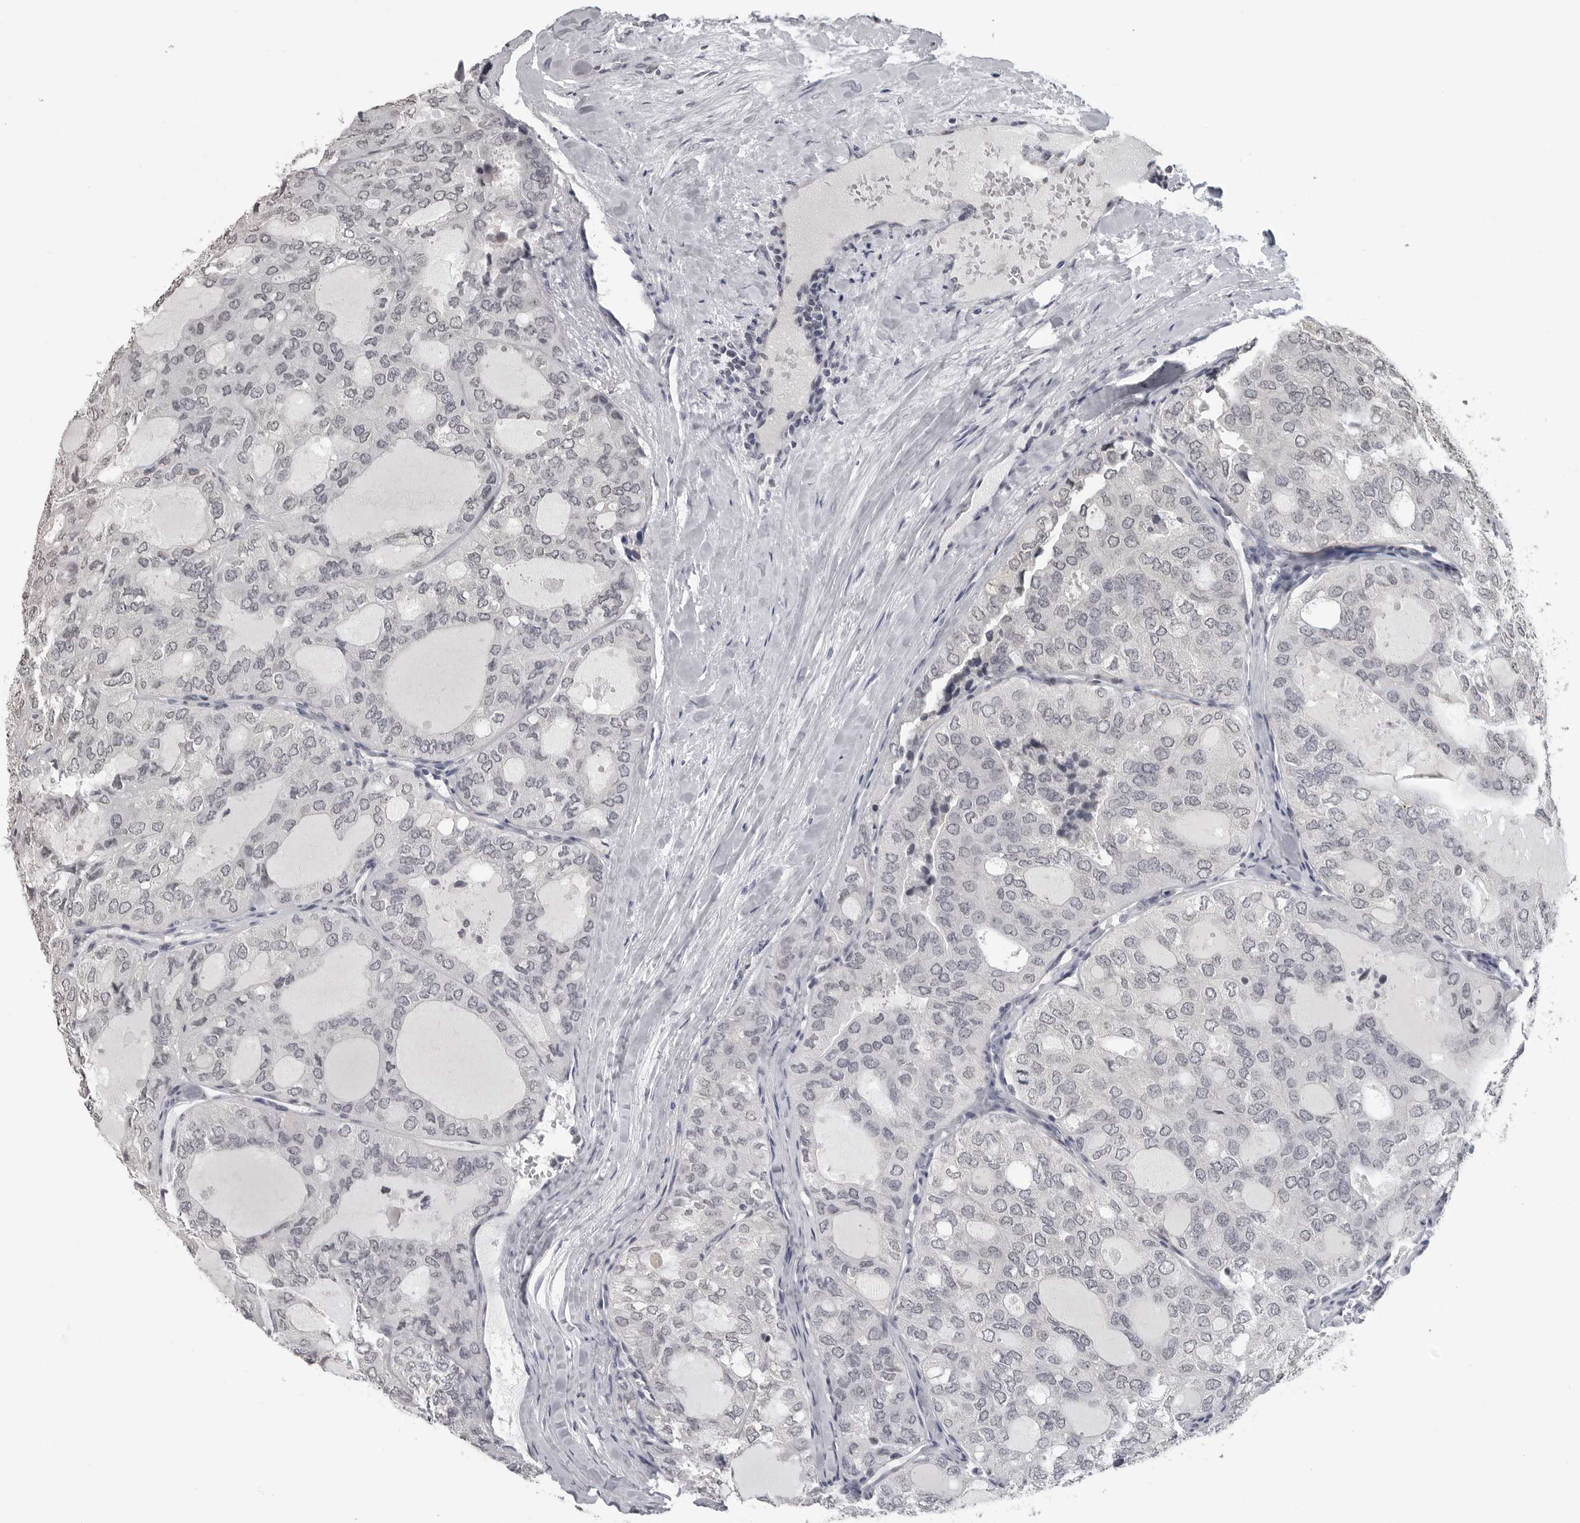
{"staining": {"intensity": "negative", "quantity": "none", "location": "none"}, "tissue": "thyroid cancer", "cell_type": "Tumor cells", "image_type": "cancer", "snomed": [{"axis": "morphology", "description": "Follicular adenoma carcinoma, NOS"}, {"axis": "topography", "description": "Thyroid gland"}], "caption": "Immunohistochemistry (IHC) micrograph of human follicular adenoma carcinoma (thyroid) stained for a protein (brown), which shows no staining in tumor cells.", "gene": "DDX54", "patient": {"sex": "male", "age": 75}}